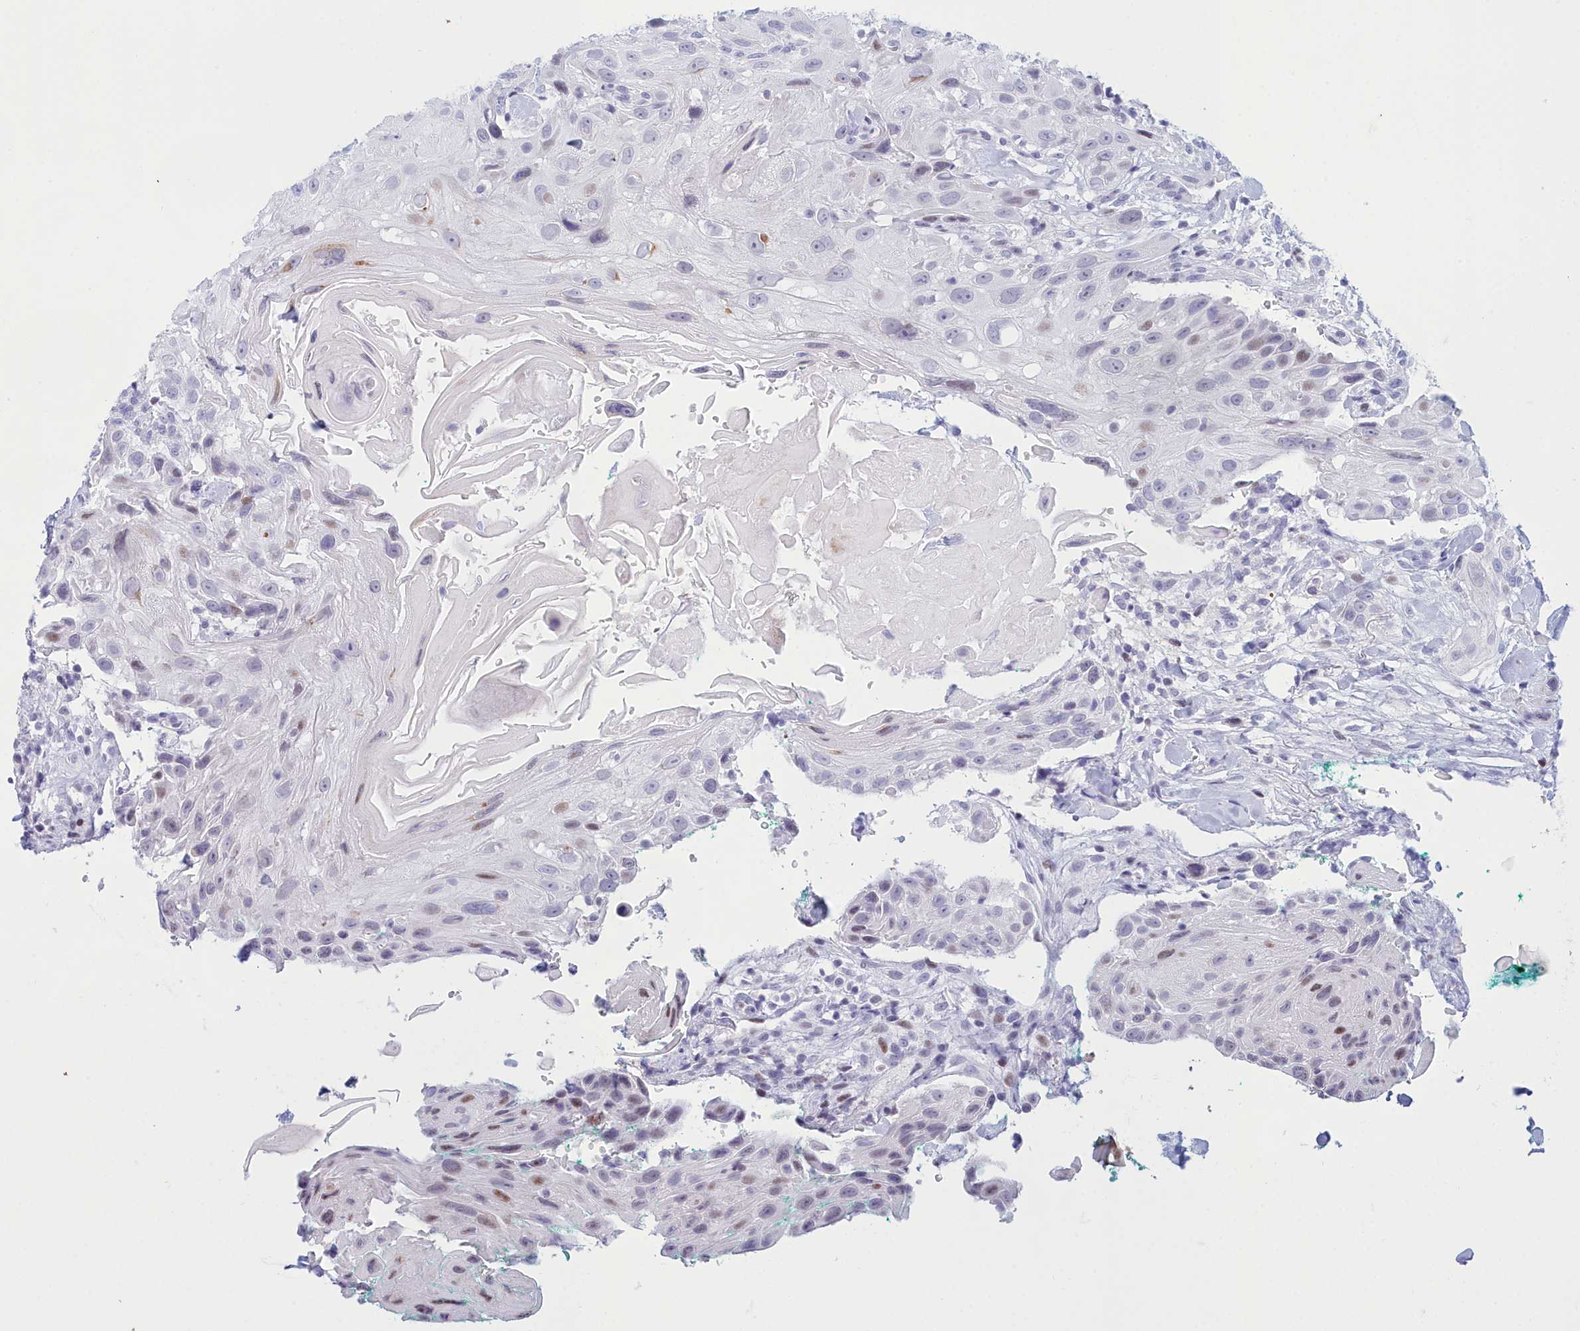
{"staining": {"intensity": "moderate", "quantity": "<25%", "location": "cytoplasmic/membranous,nuclear"}, "tissue": "head and neck cancer", "cell_type": "Tumor cells", "image_type": "cancer", "snomed": [{"axis": "morphology", "description": "Squamous cell carcinoma, NOS"}, {"axis": "topography", "description": "Head-Neck"}], "caption": "A brown stain labels moderate cytoplasmic/membranous and nuclear expression of a protein in squamous cell carcinoma (head and neck) tumor cells. (DAB IHC, brown staining for protein, blue staining for nuclei).", "gene": "SNX20", "patient": {"sex": "male", "age": 81}}